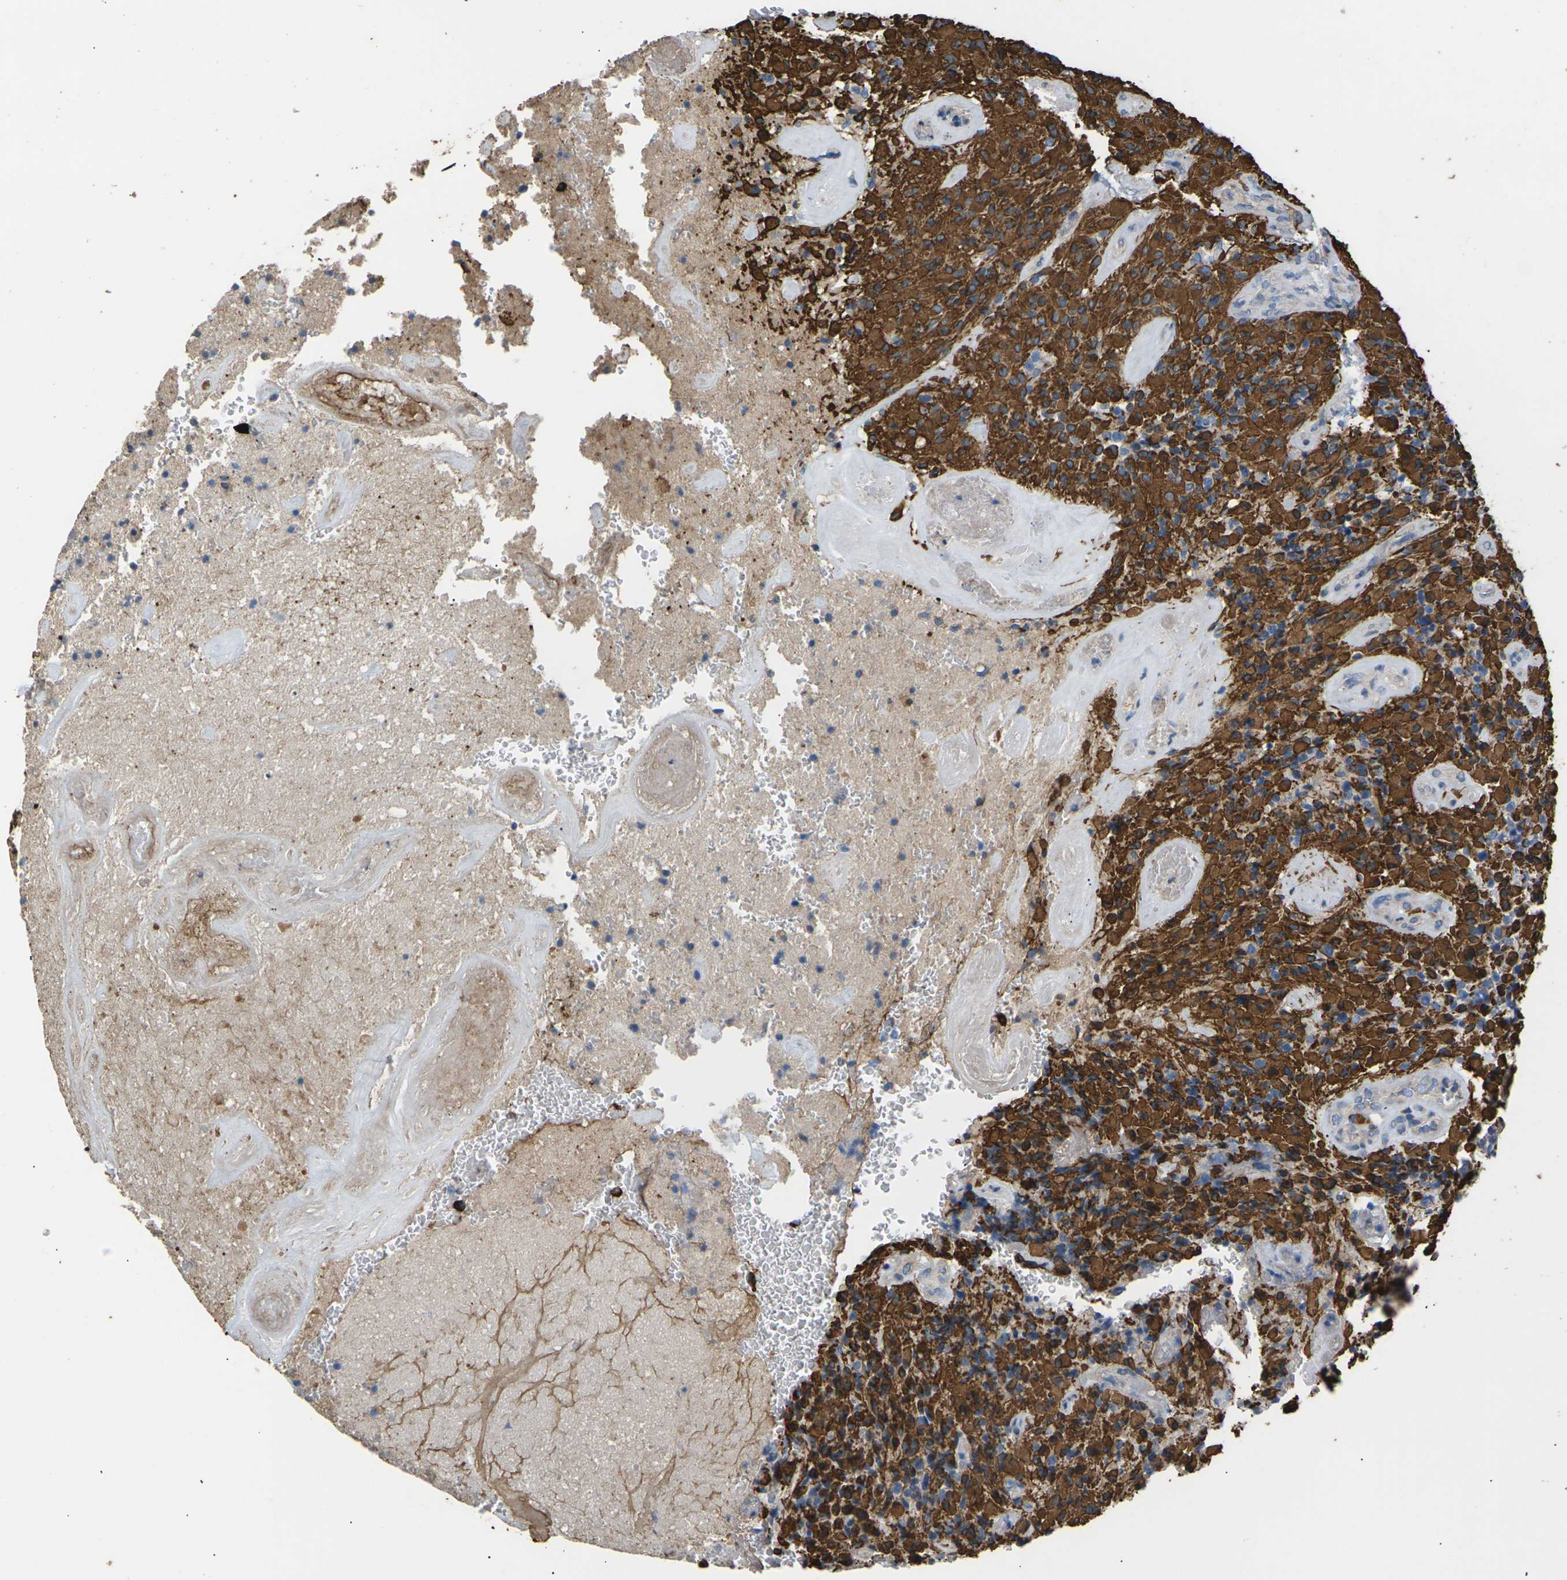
{"staining": {"intensity": "strong", "quantity": ">75%", "location": "cytoplasmic/membranous"}, "tissue": "glioma", "cell_type": "Tumor cells", "image_type": "cancer", "snomed": [{"axis": "morphology", "description": "Glioma, malignant, High grade"}, {"axis": "topography", "description": "Brain"}], "caption": "A brown stain labels strong cytoplasmic/membranous expression of a protein in glioma tumor cells.", "gene": "KLHDC8B", "patient": {"sex": "male", "age": 71}}